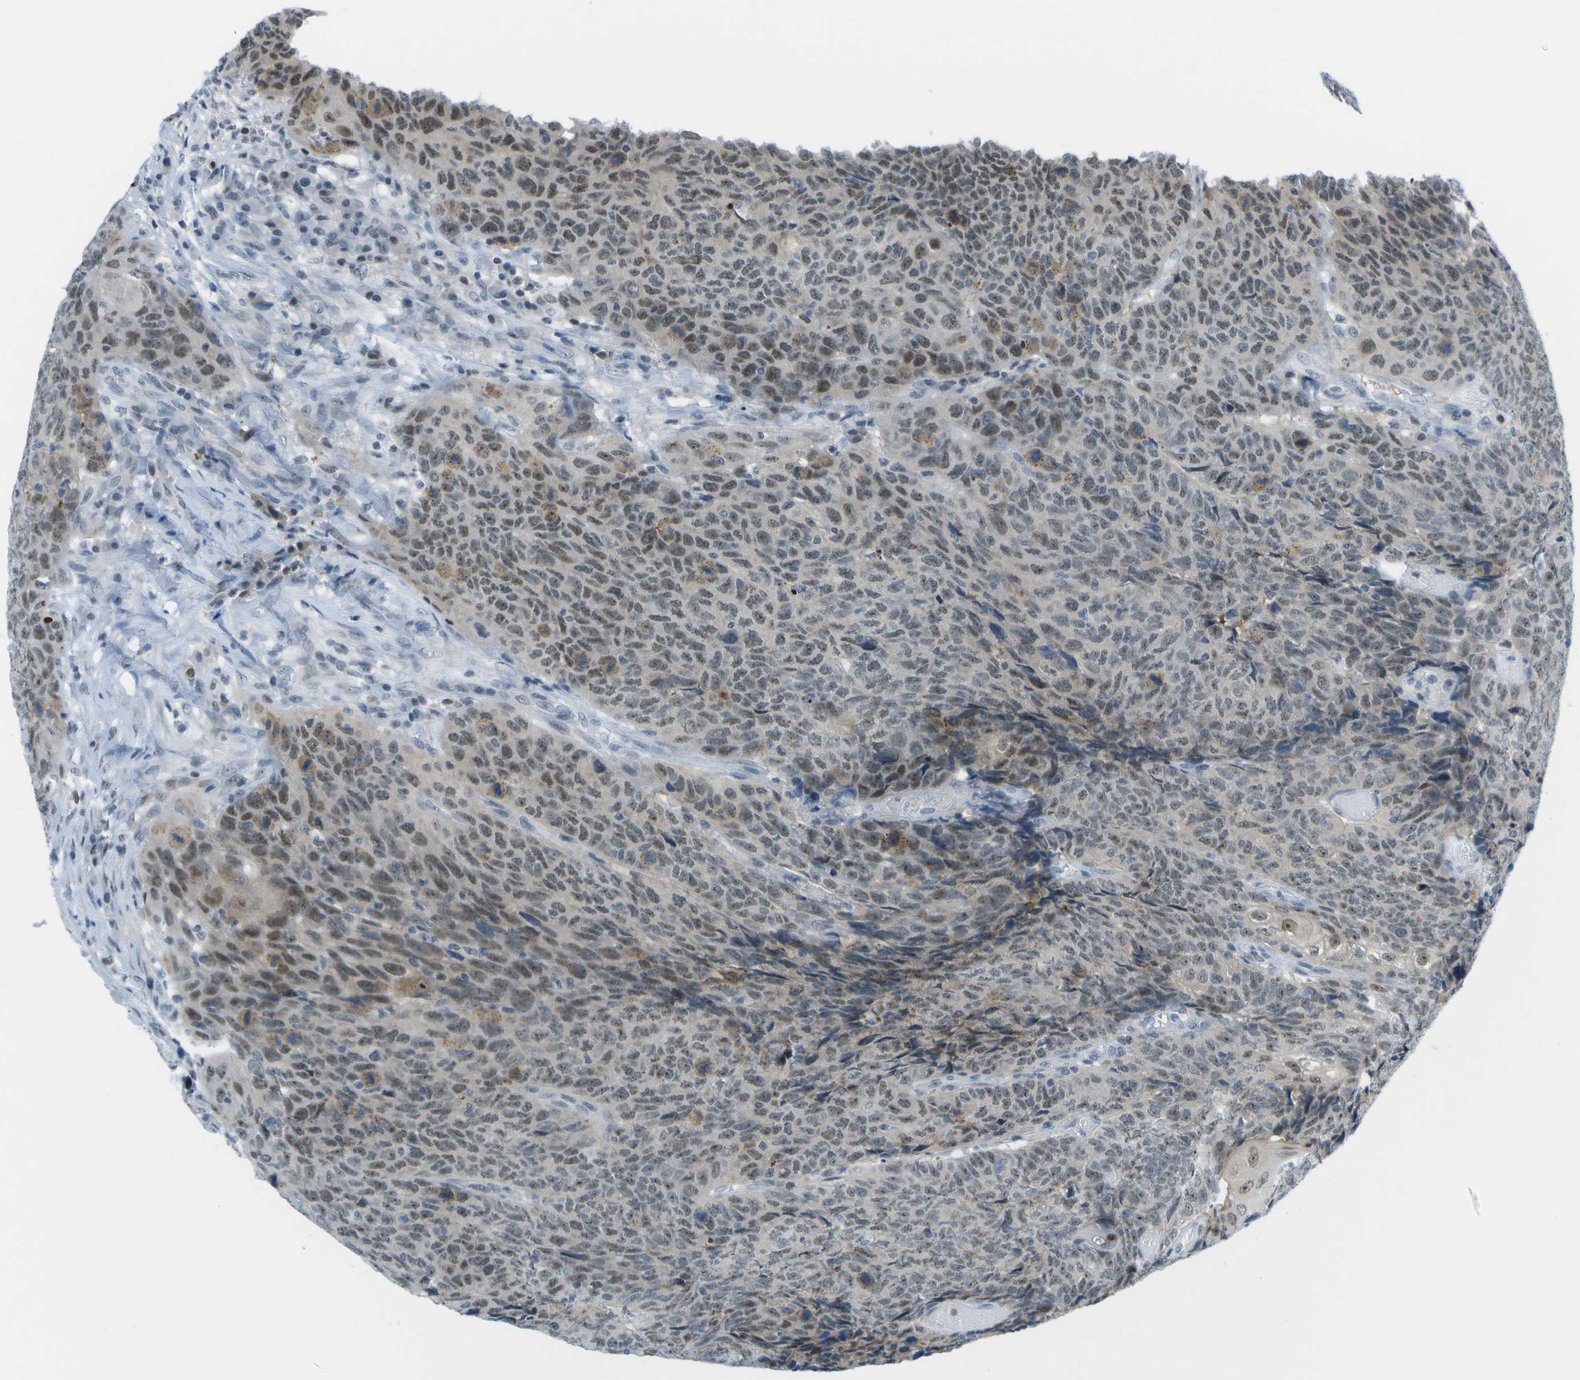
{"staining": {"intensity": "weak", "quantity": ">75%", "location": "nuclear"}, "tissue": "head and neck cancer", "cell_type": "Tumor cells", "image_type": "cancer", "snomed": [{"axis": "morphology", "description": "Squamous cell carcinoma, NOS"}, {"axis": "topography", "description": "Head-Neck"}], "caption": "Immunohistochemistry of human squamous cell carcinoma (head and neck) demonstrates low levels of weak nuclear expression in approximately >75% of tumor cells.", "gene": "PITHD1", "patient": {"sex": "male", "age": 66}}